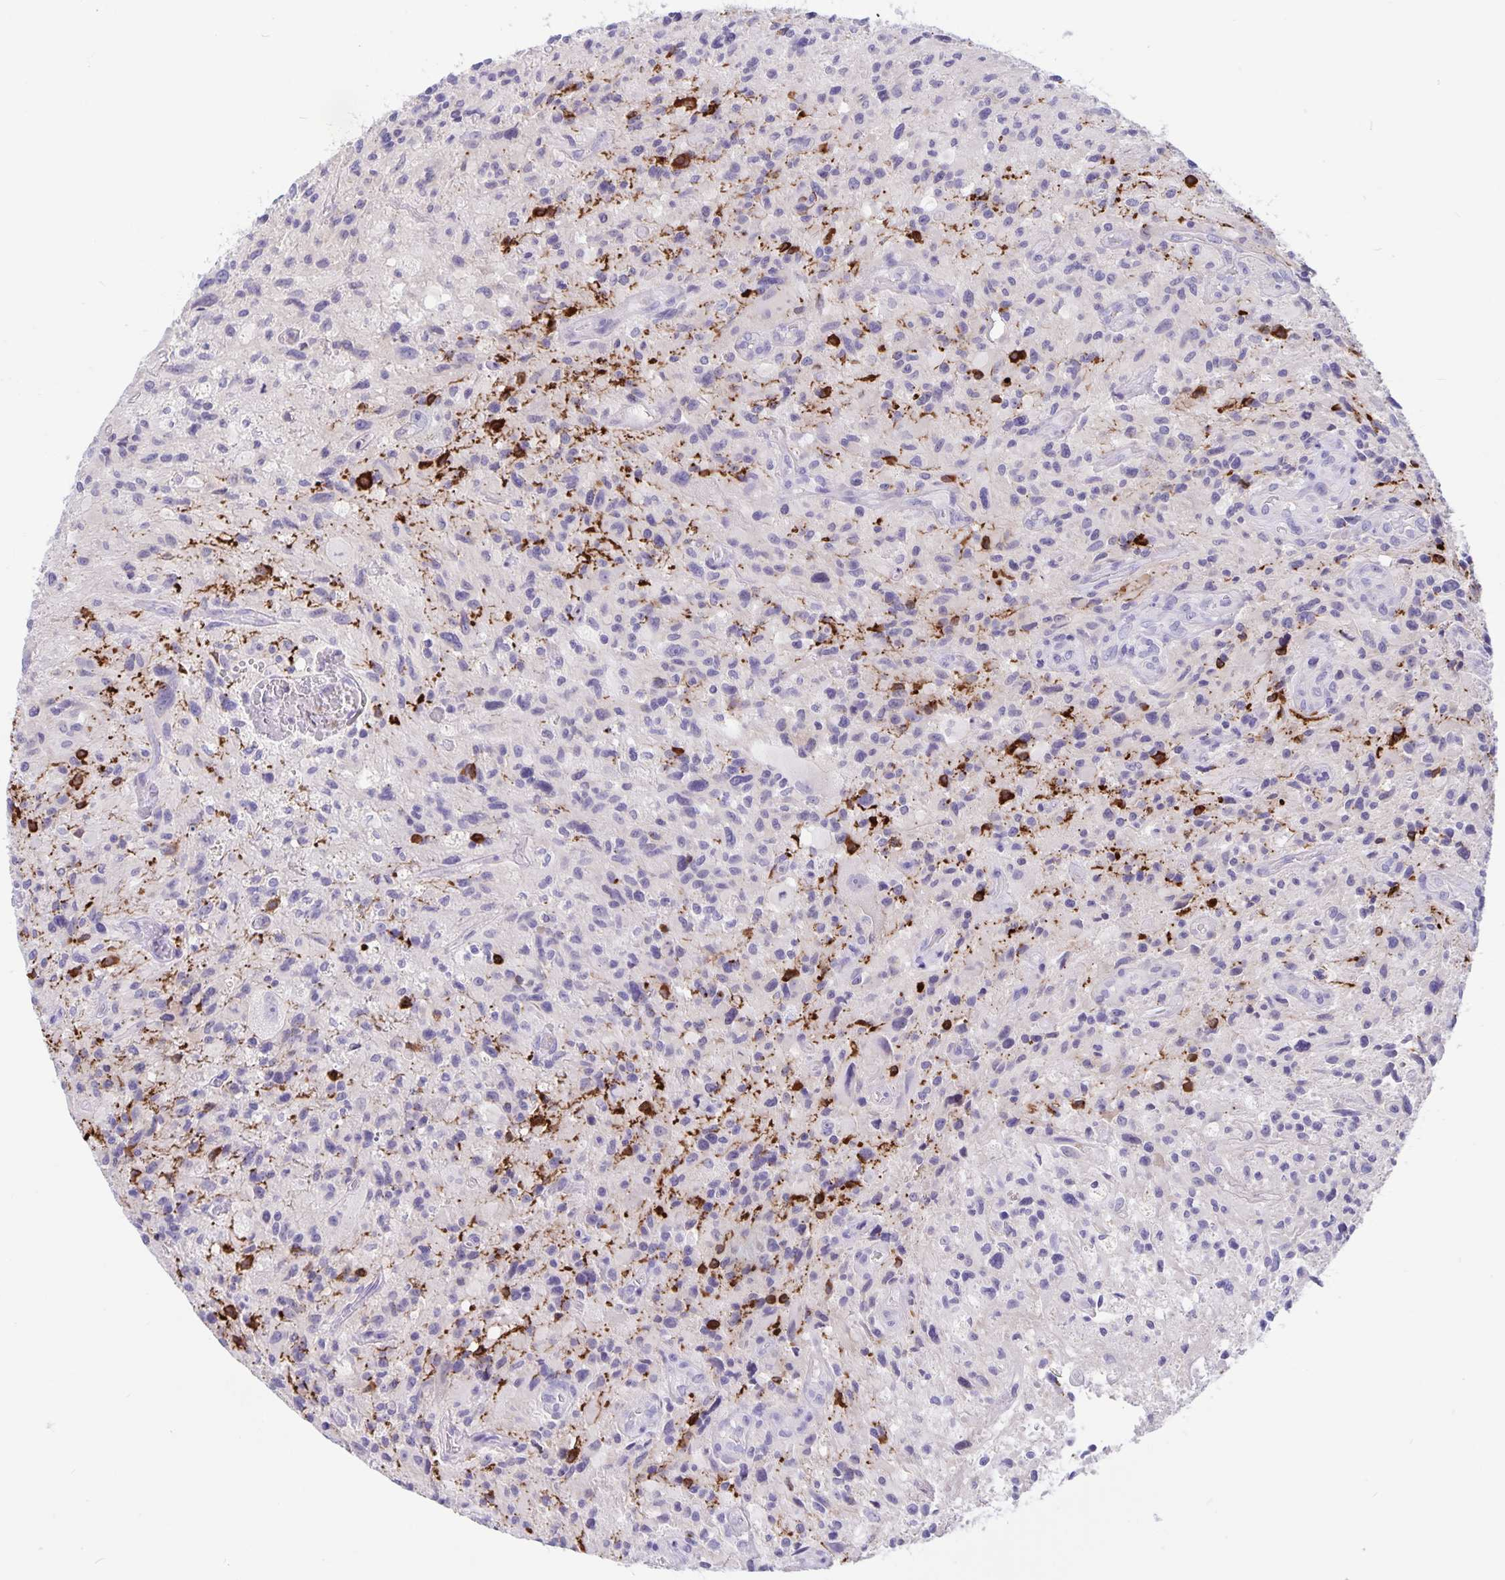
{"staining": {"intensity": "negative", "quantity": "none", "location": "none"}, "tissue": "glioma", "cell_type": "Tumor cells", "image_type": "cancer", "snomed": [{"axis": "morphology", "description": "Glioma, malignant, High grade"}, {"axis": "topography", "description": "Brain"}], "caption": "A high-resolution histopathology image shows immunohistochemistry (IHC) staining of malignant glioma (high-grade), which demonstrates no significant expression in tumor cells.", "gene": "ERMN", "patient": {"sex": "male", "age": 63}}